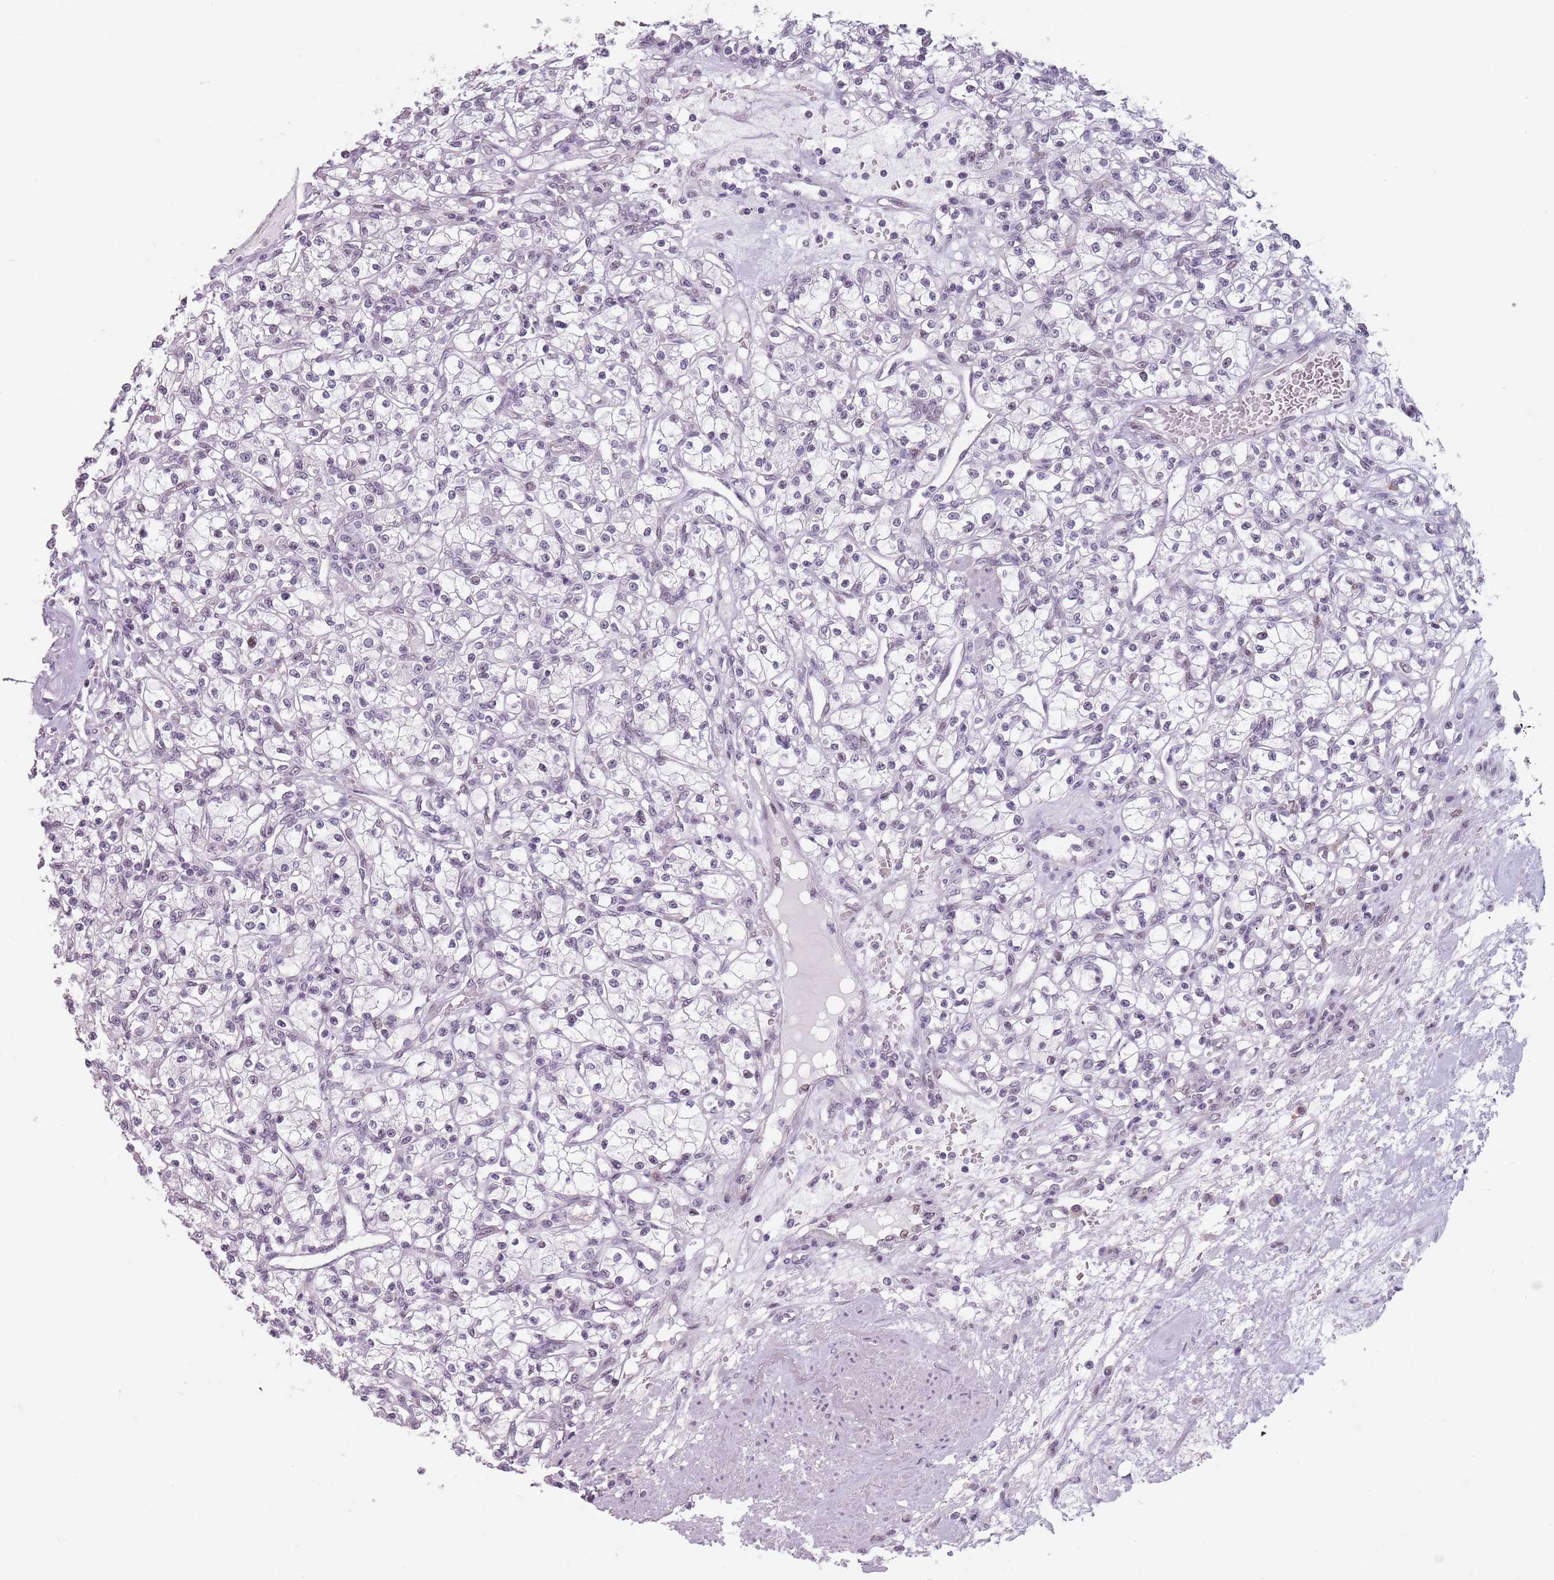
{"staining": {"intensity": "negative", "quantity": "none", "location": "none"}, "tissue": "renal cancer", "cell_type": "Tumor cells", "image_type": "cancer", "snomed": [{"axis": "morphology", "description": "Adenocarcinoma, NOS"}, {"axis": "topography", "description": "Kidney"}], "caption": "Renal cancer (adenocarcinoma) was stained to show a protein in brown. There is no significant positivity in tumor cells.", "gene": "PTCHD1", "patient": {"sex": "female", "age": 59}}